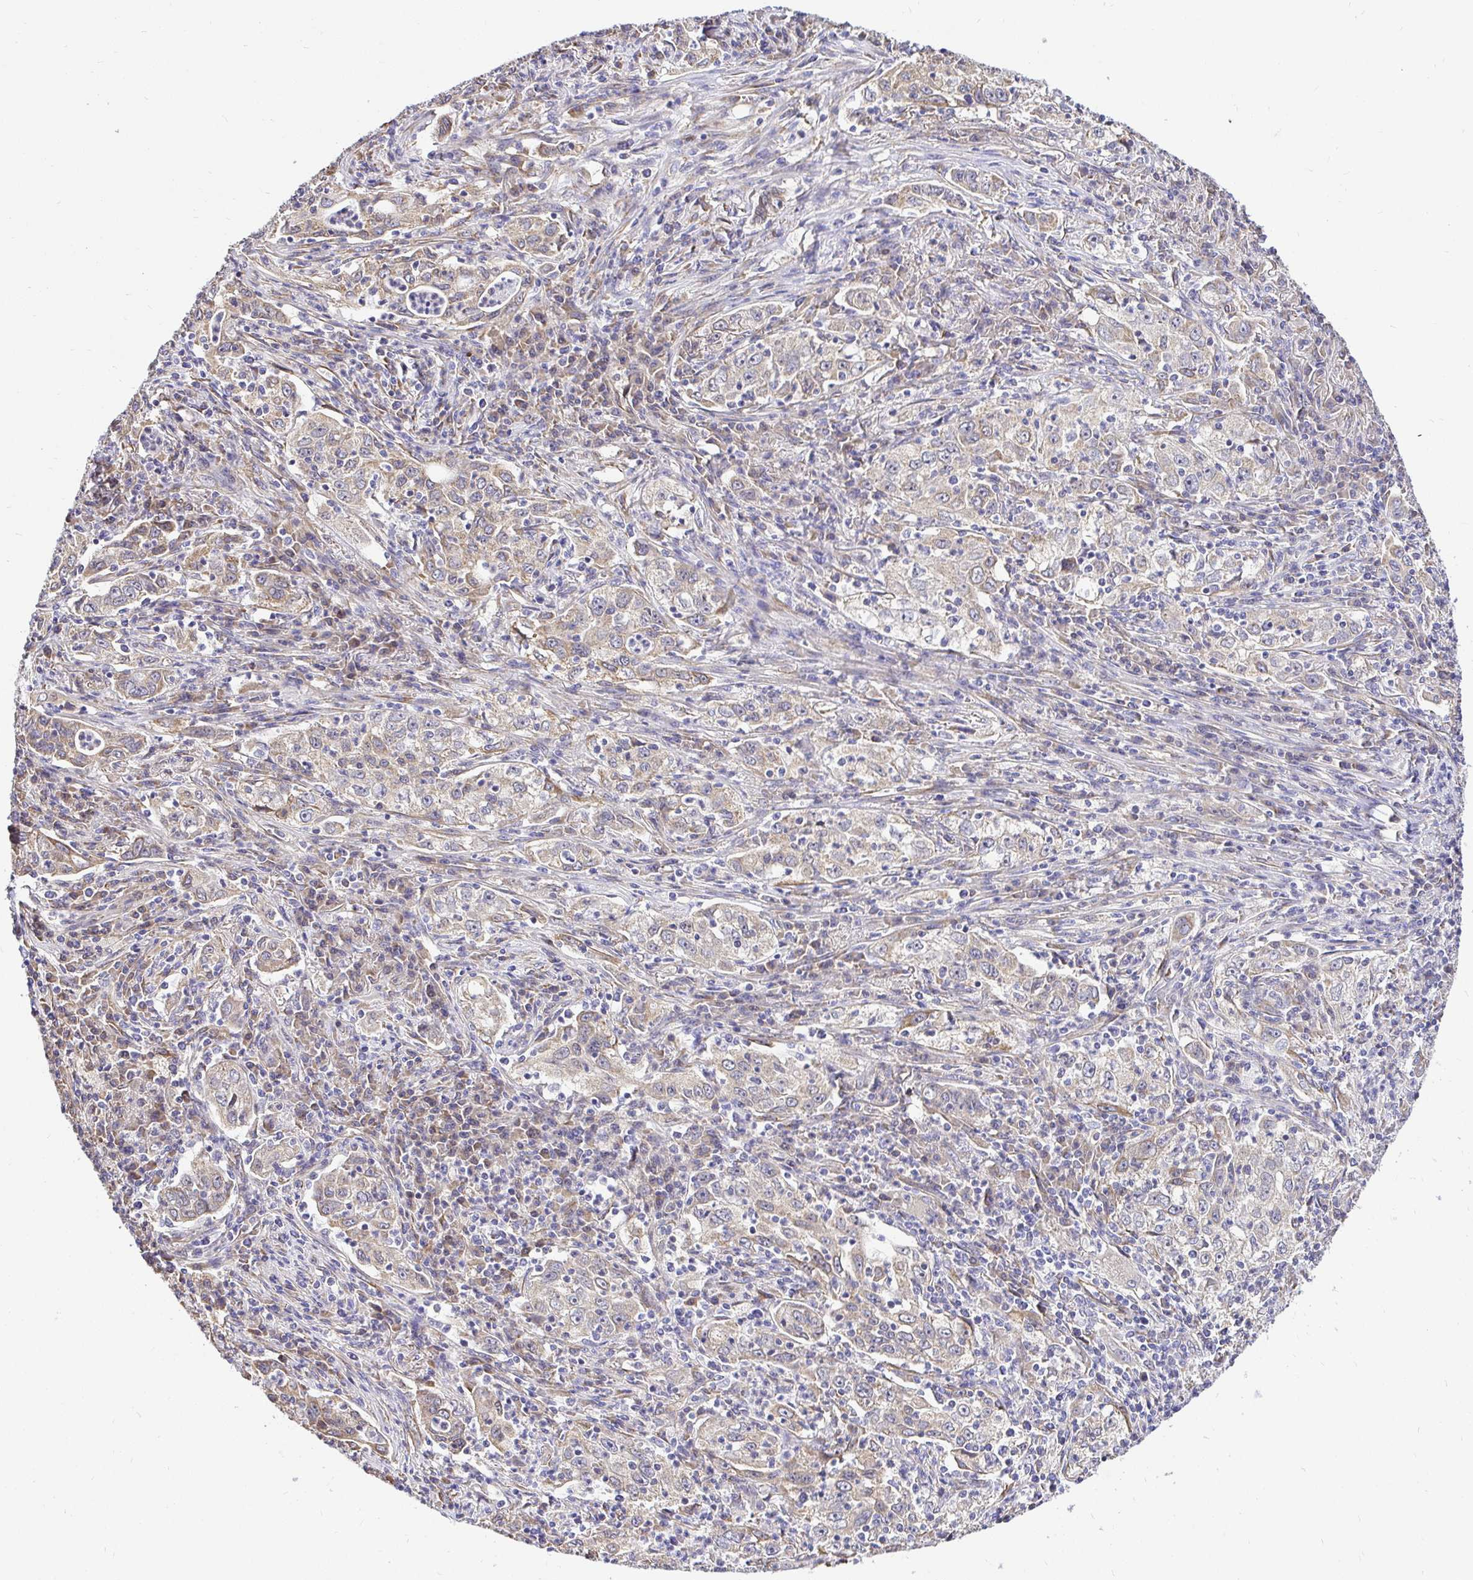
{"staining": {"intensity": "weak", "quantity": "<25%", "location": "cytoplasmic/membranous"}, "tissue": "lung cancer", "cell_type": "Tumor cells", "image_type": "cancer", "snomed": [{"axis": "morphology", "description": "Squamous cell carcinoma, NOS"}, {"axis": "topography", "description": "Lung"}], "caption": "This is an IHC histopathology image of human lung squamous cell carcinoma. There is no staining in tumor cells.", "gene": "CCDC122", "patient": {"sex": "male", "age": 71}}